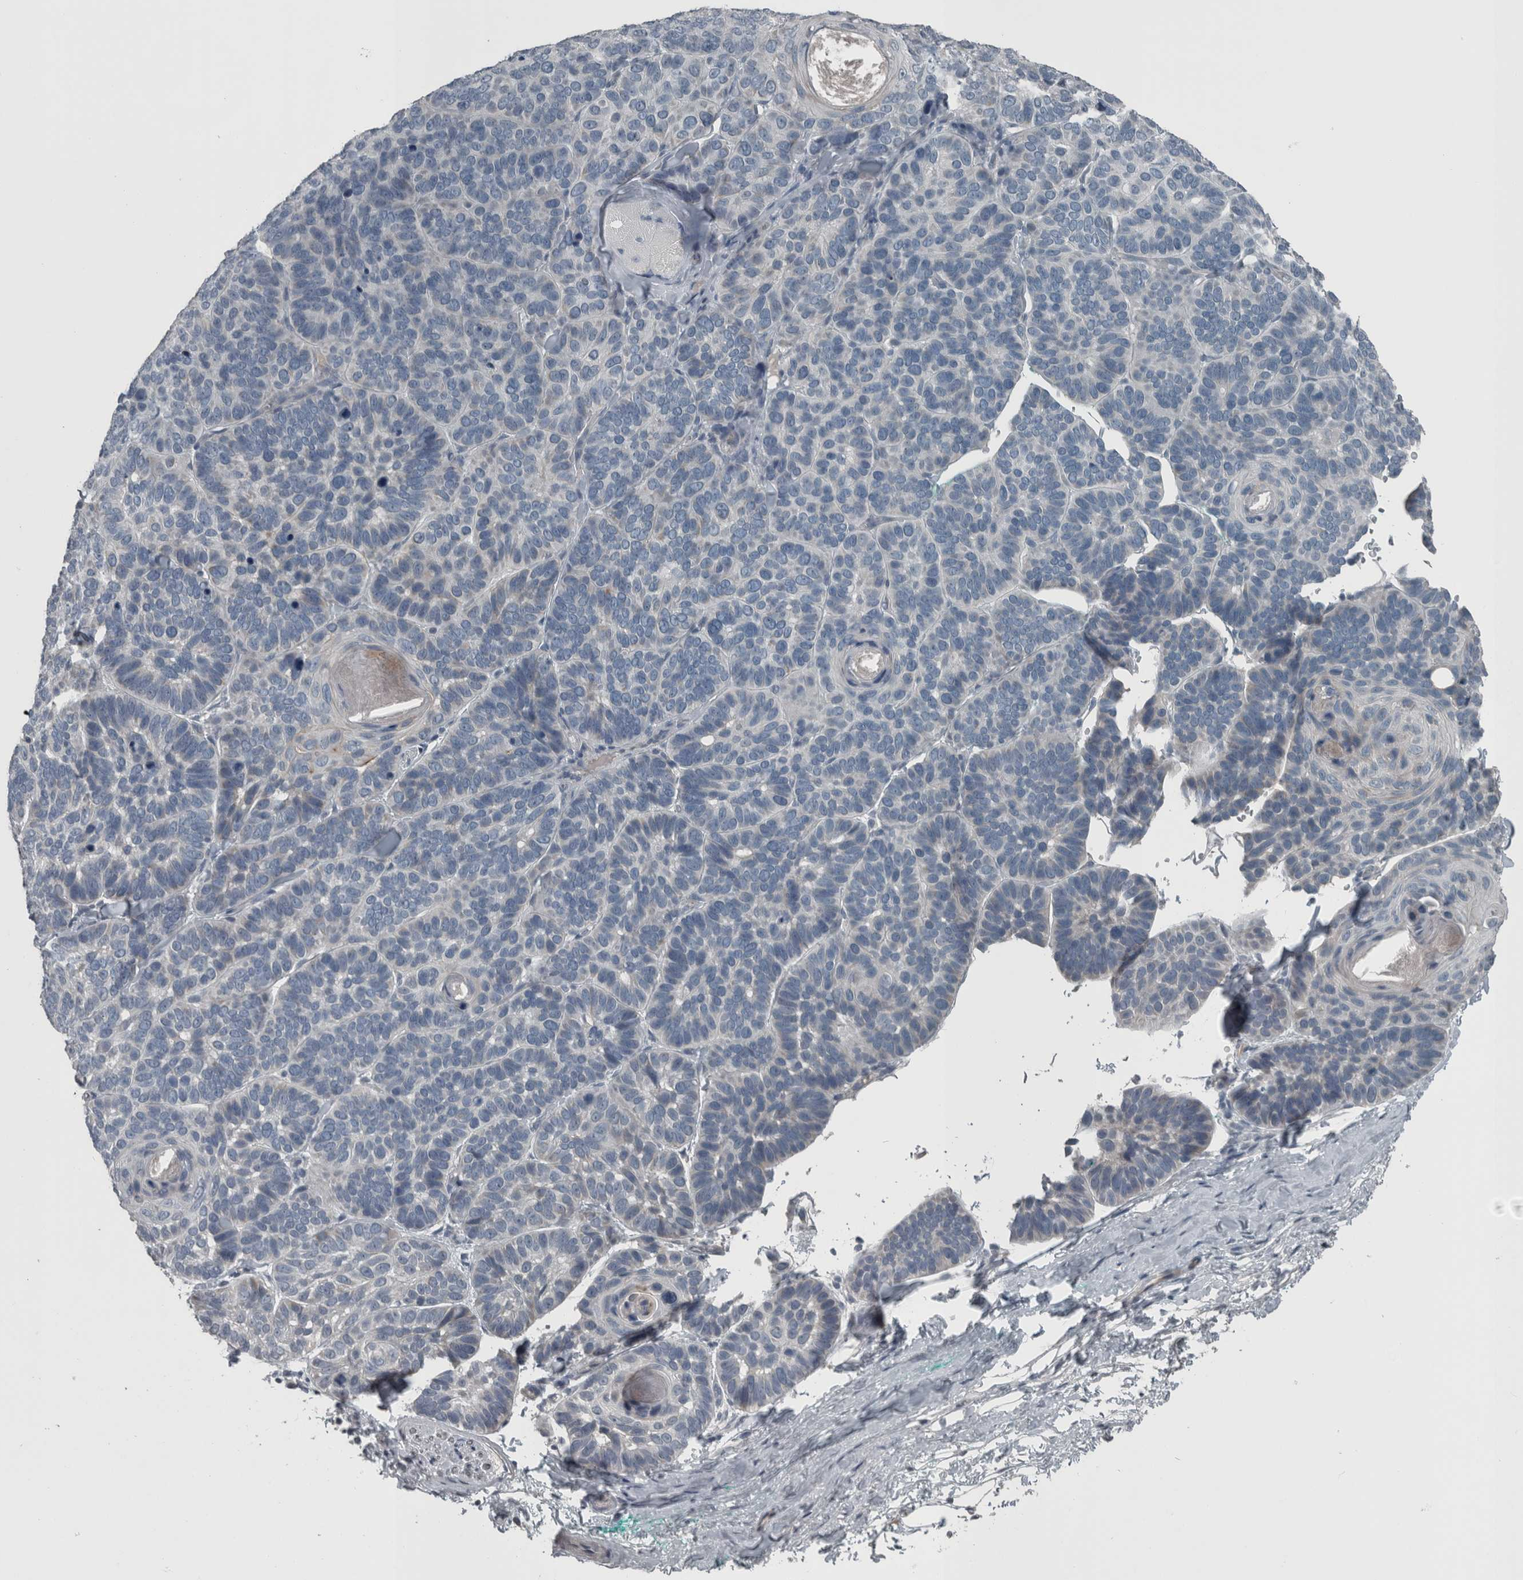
{"staining": {"intensity": "negative", "quantity": "none", "location": "none"}, "tissue": "skin cancer", "cell_type": "Tumor cells", "image_type": "cancer", "snomed": [{"axis": "morphology", "description": "Basal cell carcinoma"}, {"axis": "topography", "description": "Skin"}], "caption": "Protein analysis of basal cell carcinoma (skin) reveals no significant expression in tumor cells.", "gene": "KRT20", "patient": {"sex": "male", "age": 62}}